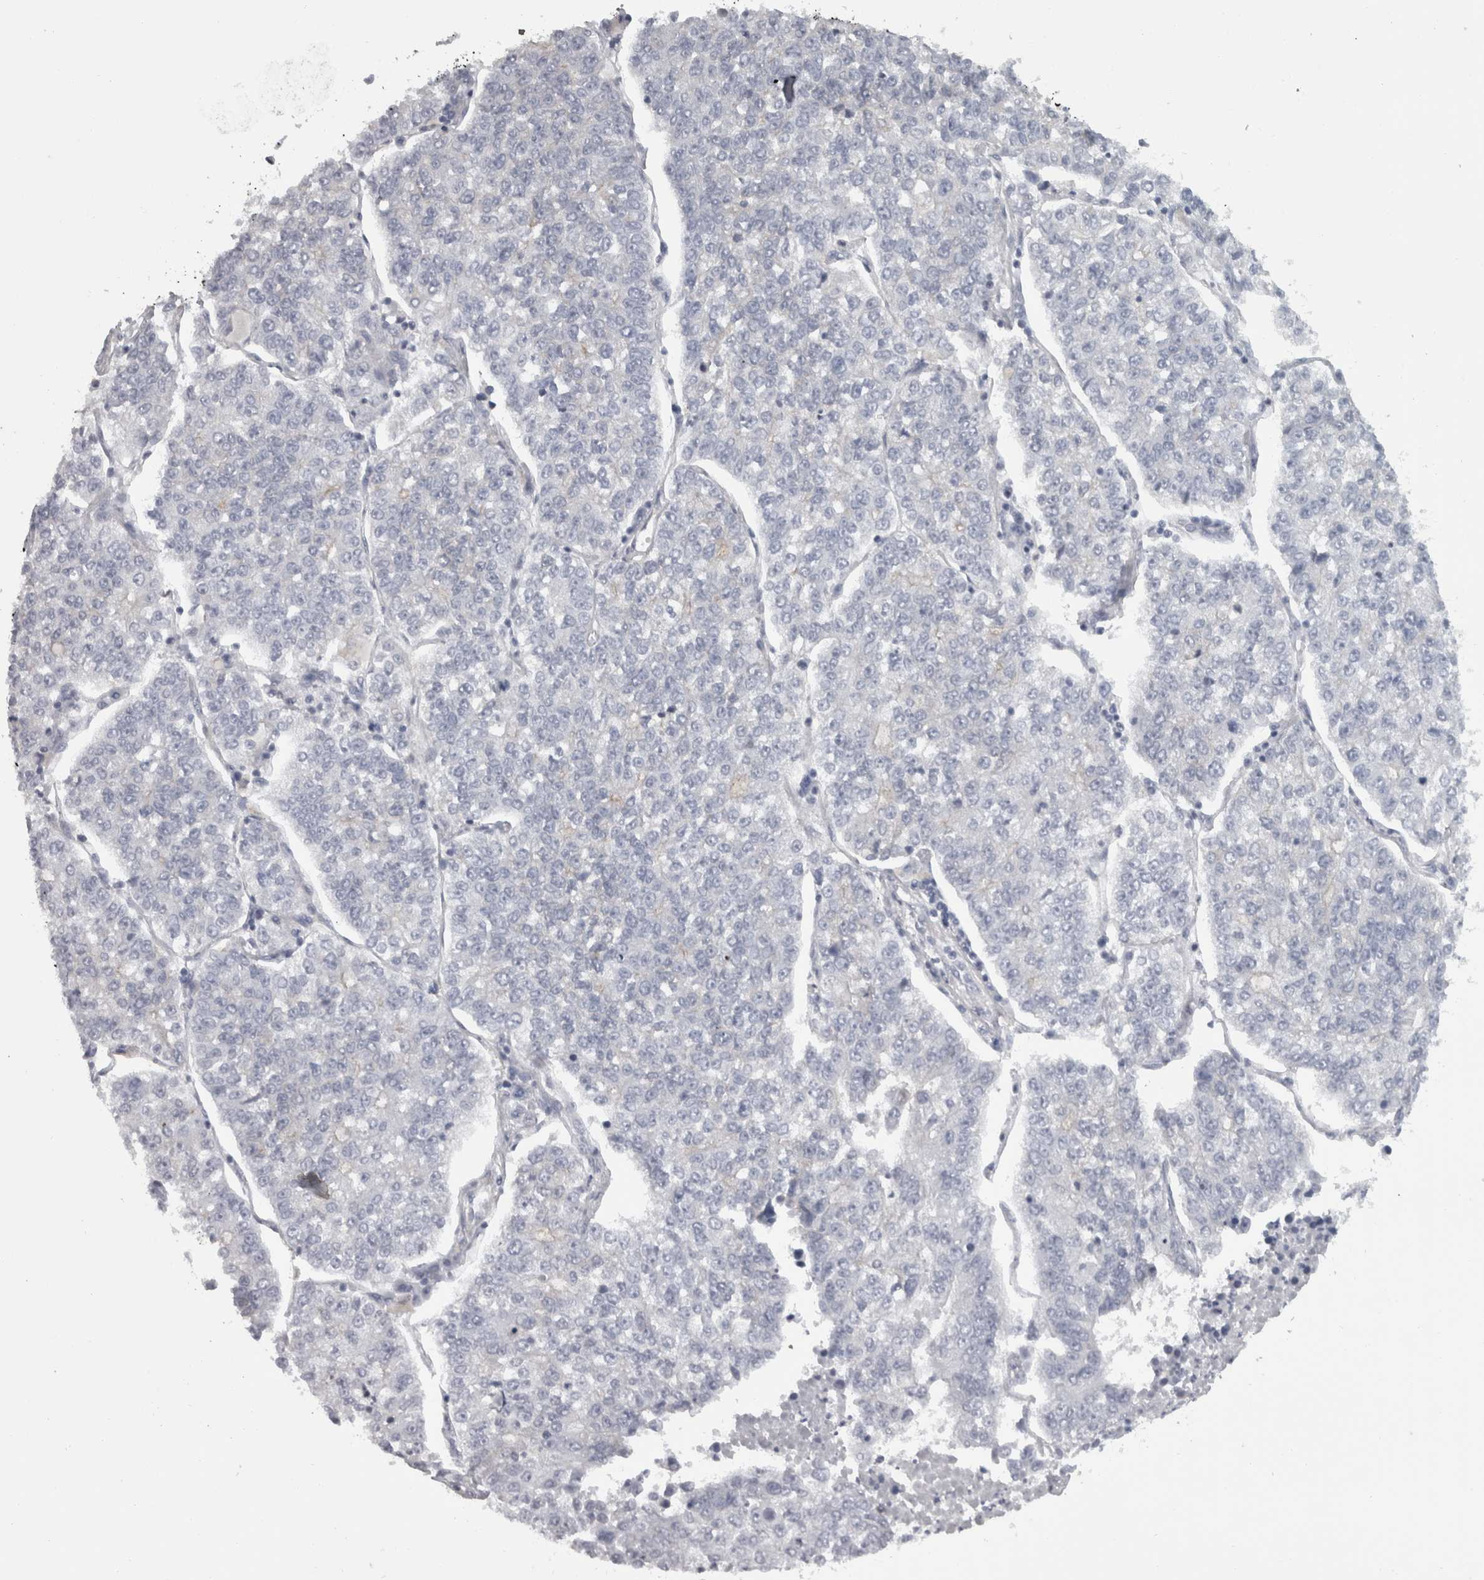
{"staining": {"intensity": "negative", "quantity": "none", "location": "none"}, "tissue": "lung cancer", "cell_type": "Tumor cells", "image_type": "cancer", "snomed": [{"axis": "morphology", "description": "Adenocarcinoma, NOS"}, {"axis": "topography", "description": "Lung"}], "caption": "An immunohistochemistry micrograph of lung cancer is shown. There is no staining in tumor cells of lung cancer. Brightfield microscopy of IHC stained with DAB (3,3'-diaminobenzidine) (brown) and hematoxylin (blue), captured at high magnification.", "gene": "PPP1R12B", "patient": {"sex": "male", "age": 49}}